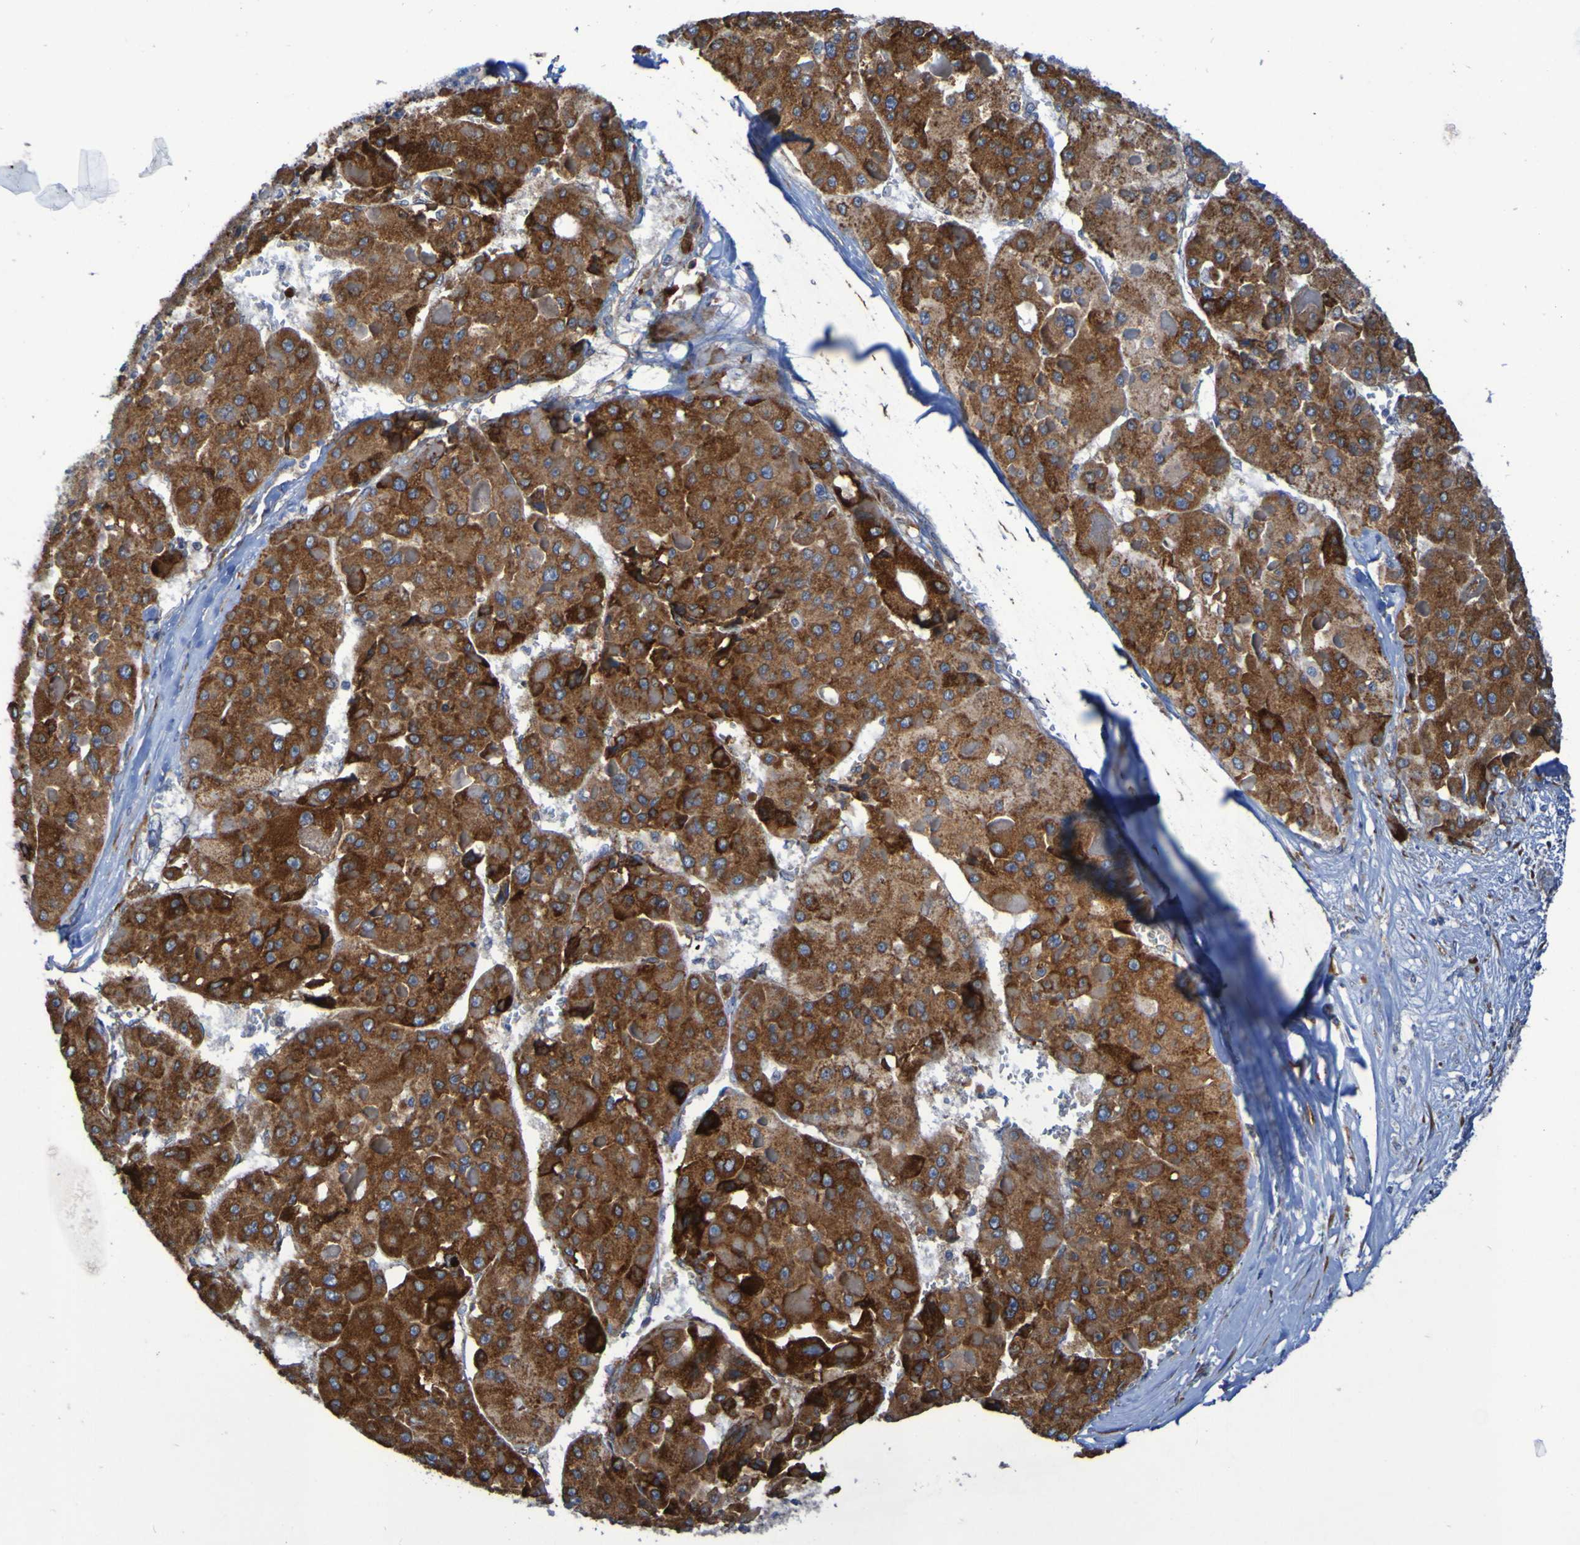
{"staining": {"intensity": "strong", "quantity": ">75%", "location": "cytoplasmic/membranous"}, "tissue": "liver cancer", "cell_type": "Tumor cells", "image_type": "cancer", "snomed": [{"axis": "morphology", "description": "Carcinoma, Hepatocellular, NOS"}, {"axis": "topography", "description": "Liver"}], "caption": "IHC histopathology image of neoplastic tissue: human liver cancer stained using immunohistochemistry (IHC) demonstrates high levels of strong protein expression localized specifically in the cytoplasmic/membranous of tumor cells, appearing as a cytoplasmic/membranous brown color.", "gene": "FKBP3", "patient": {"sex": "female", "age": 73}}